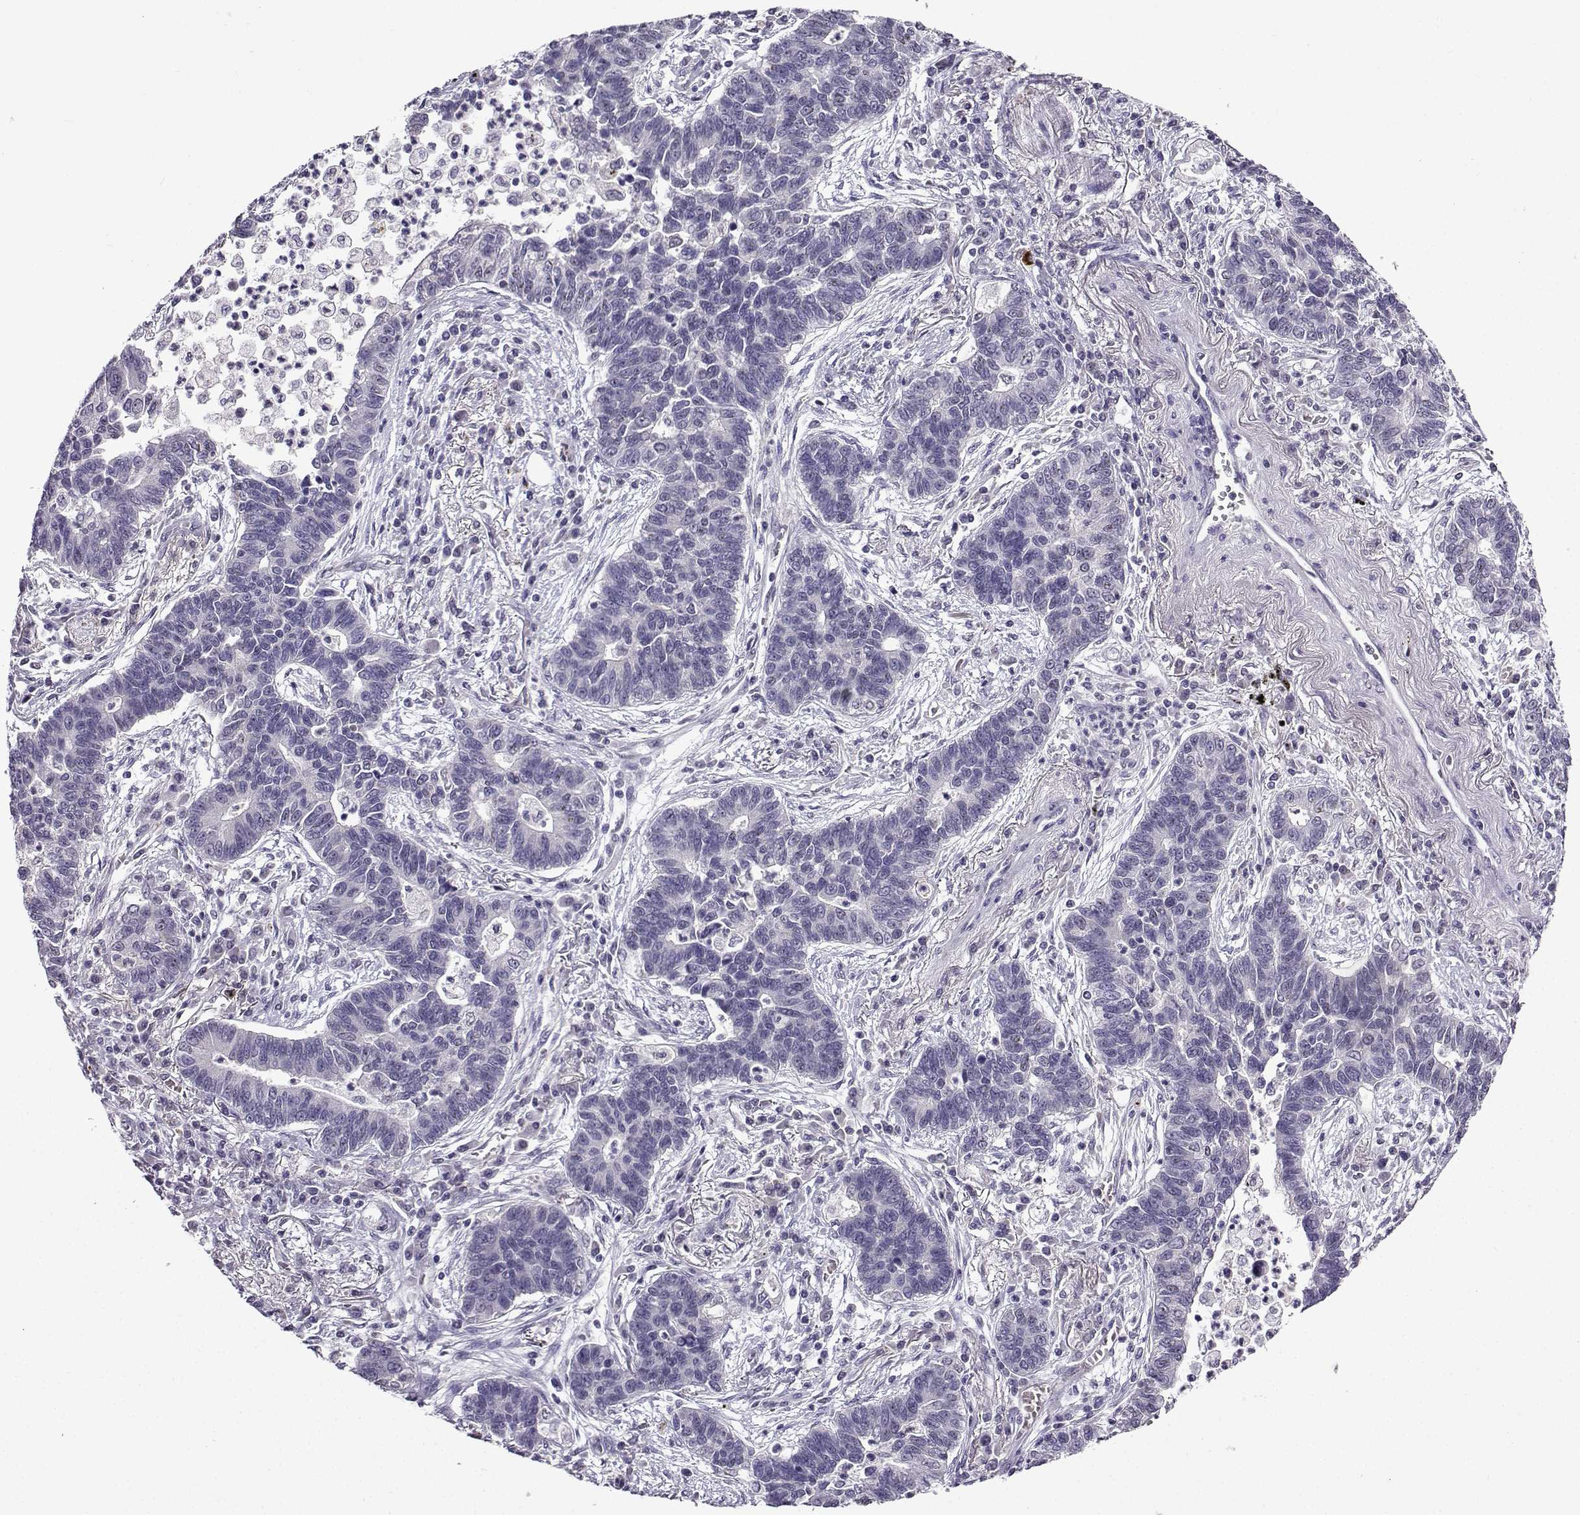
{"staining": {"intensity": "negative", "quantity": "none", "location": "none"}, "tissue": "lung cancer", "cell_type": "Tumor cells", "image_type": "cancer", "snomed": [{"axis": "morphology", "description": "Adenocarcinoma, NOS"}, {"axis": "topography", "description": "Lung"}], "caption": "IHC micrograph of neoplastic tissue: human adenocarcinoma (lung) stained with DAB exhibits no significant protein positivity in tumor cells.", "gene": "LRFN2", "patient": {"sex": "female", "age": 57}}